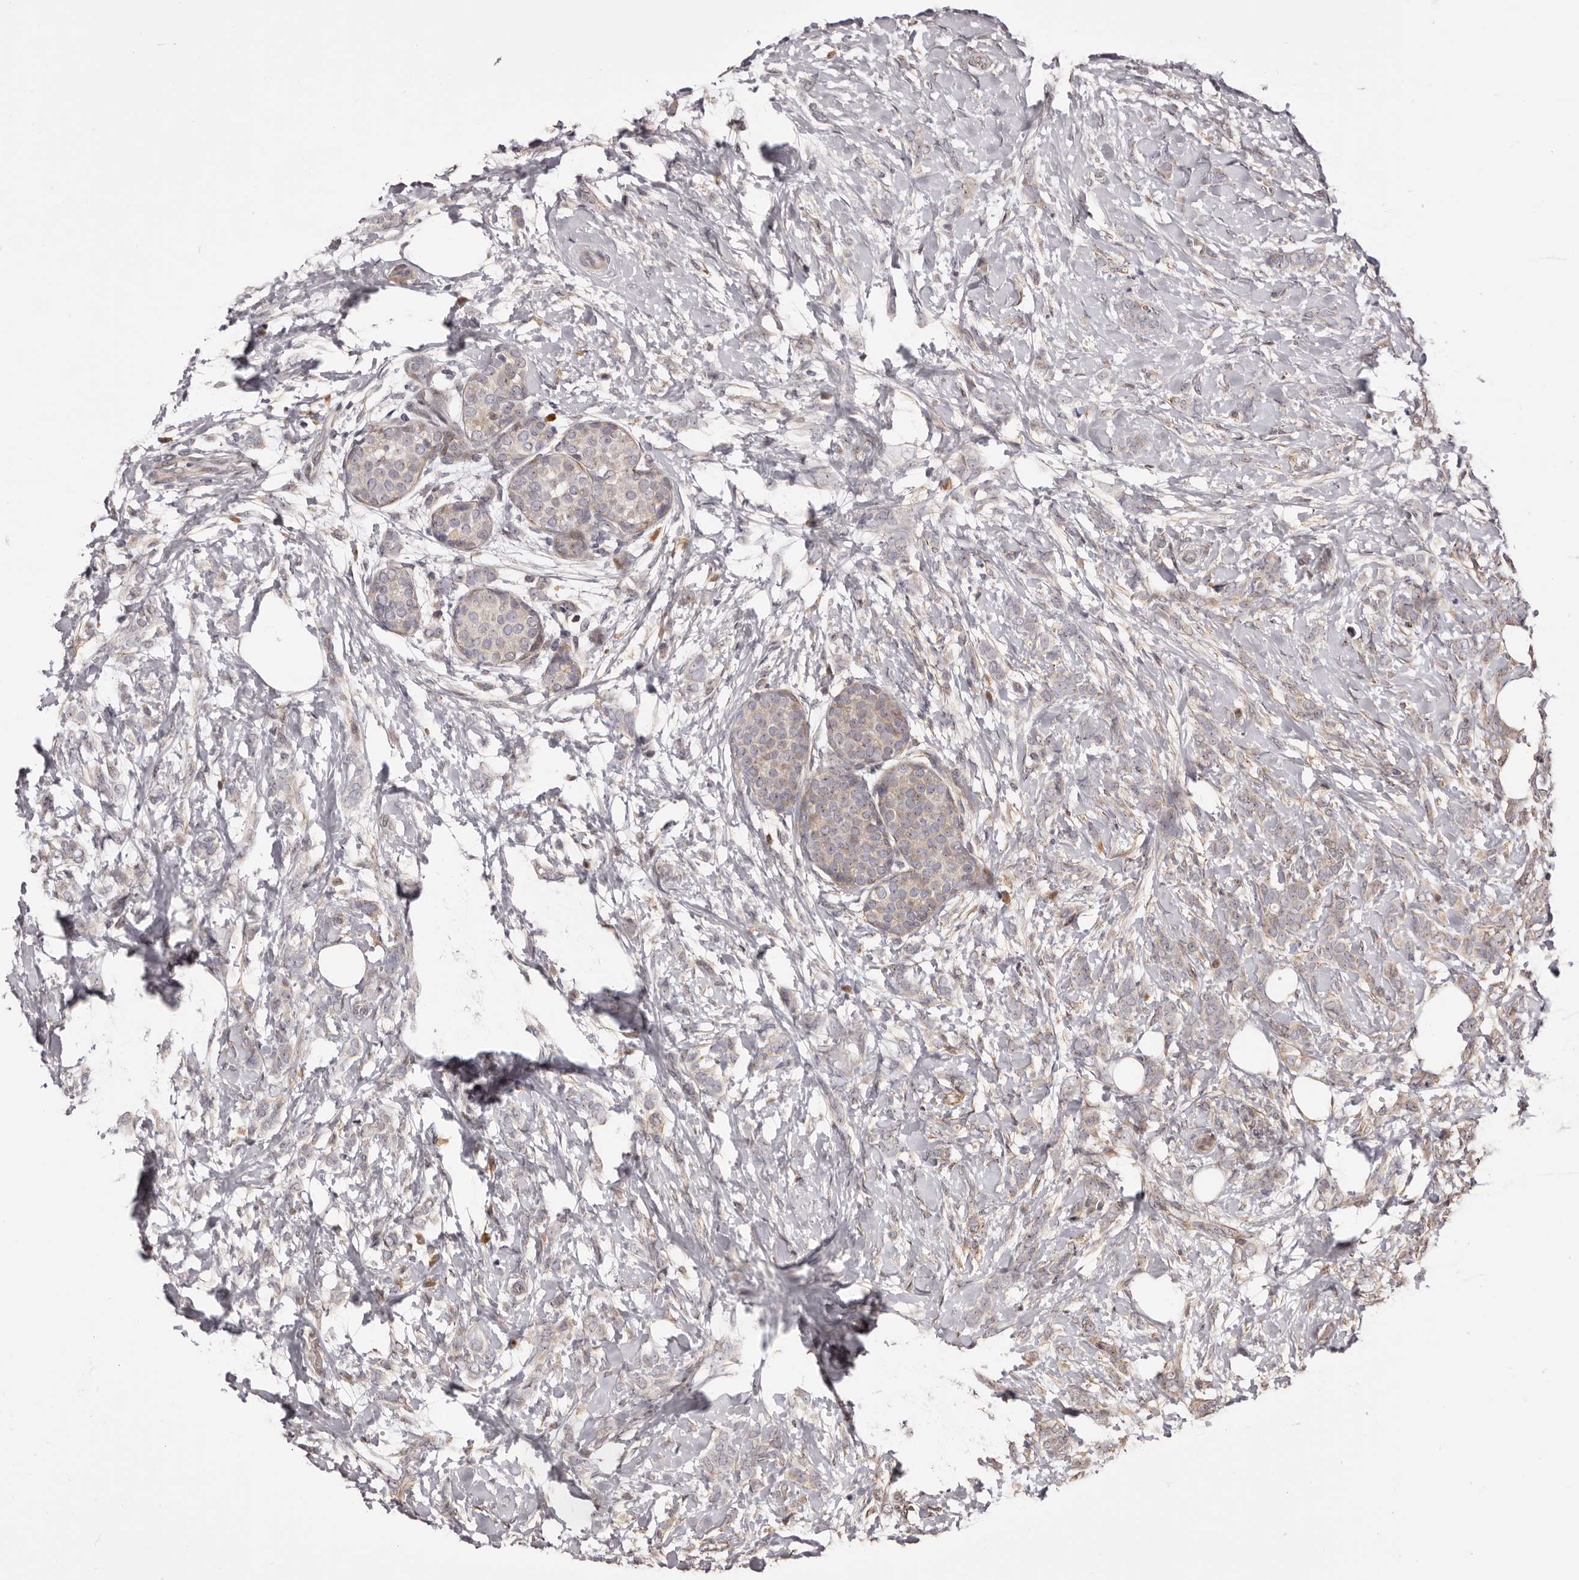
{"staining": {"intensity": "weak", "quantity": "<25%", "location": "cytoplasmic/membranous"}, "tissue": "breast cancer", "cell_type": "Tumor cells", "image_type": "cancer", "snomed": [{"axis": "morphology", "description": "Lobular carcinoma, in situ"}, {"axis": "morphology", "description": "Lobular carcinoma"}, {"axis": "topography", "description": "Breast"}], "caption": "Tumor cells are negative for brown protein staining in breast lobular carcinoma.", "gene": "ZCCHC7", "patient": {"sex": "female", "age": 41}}